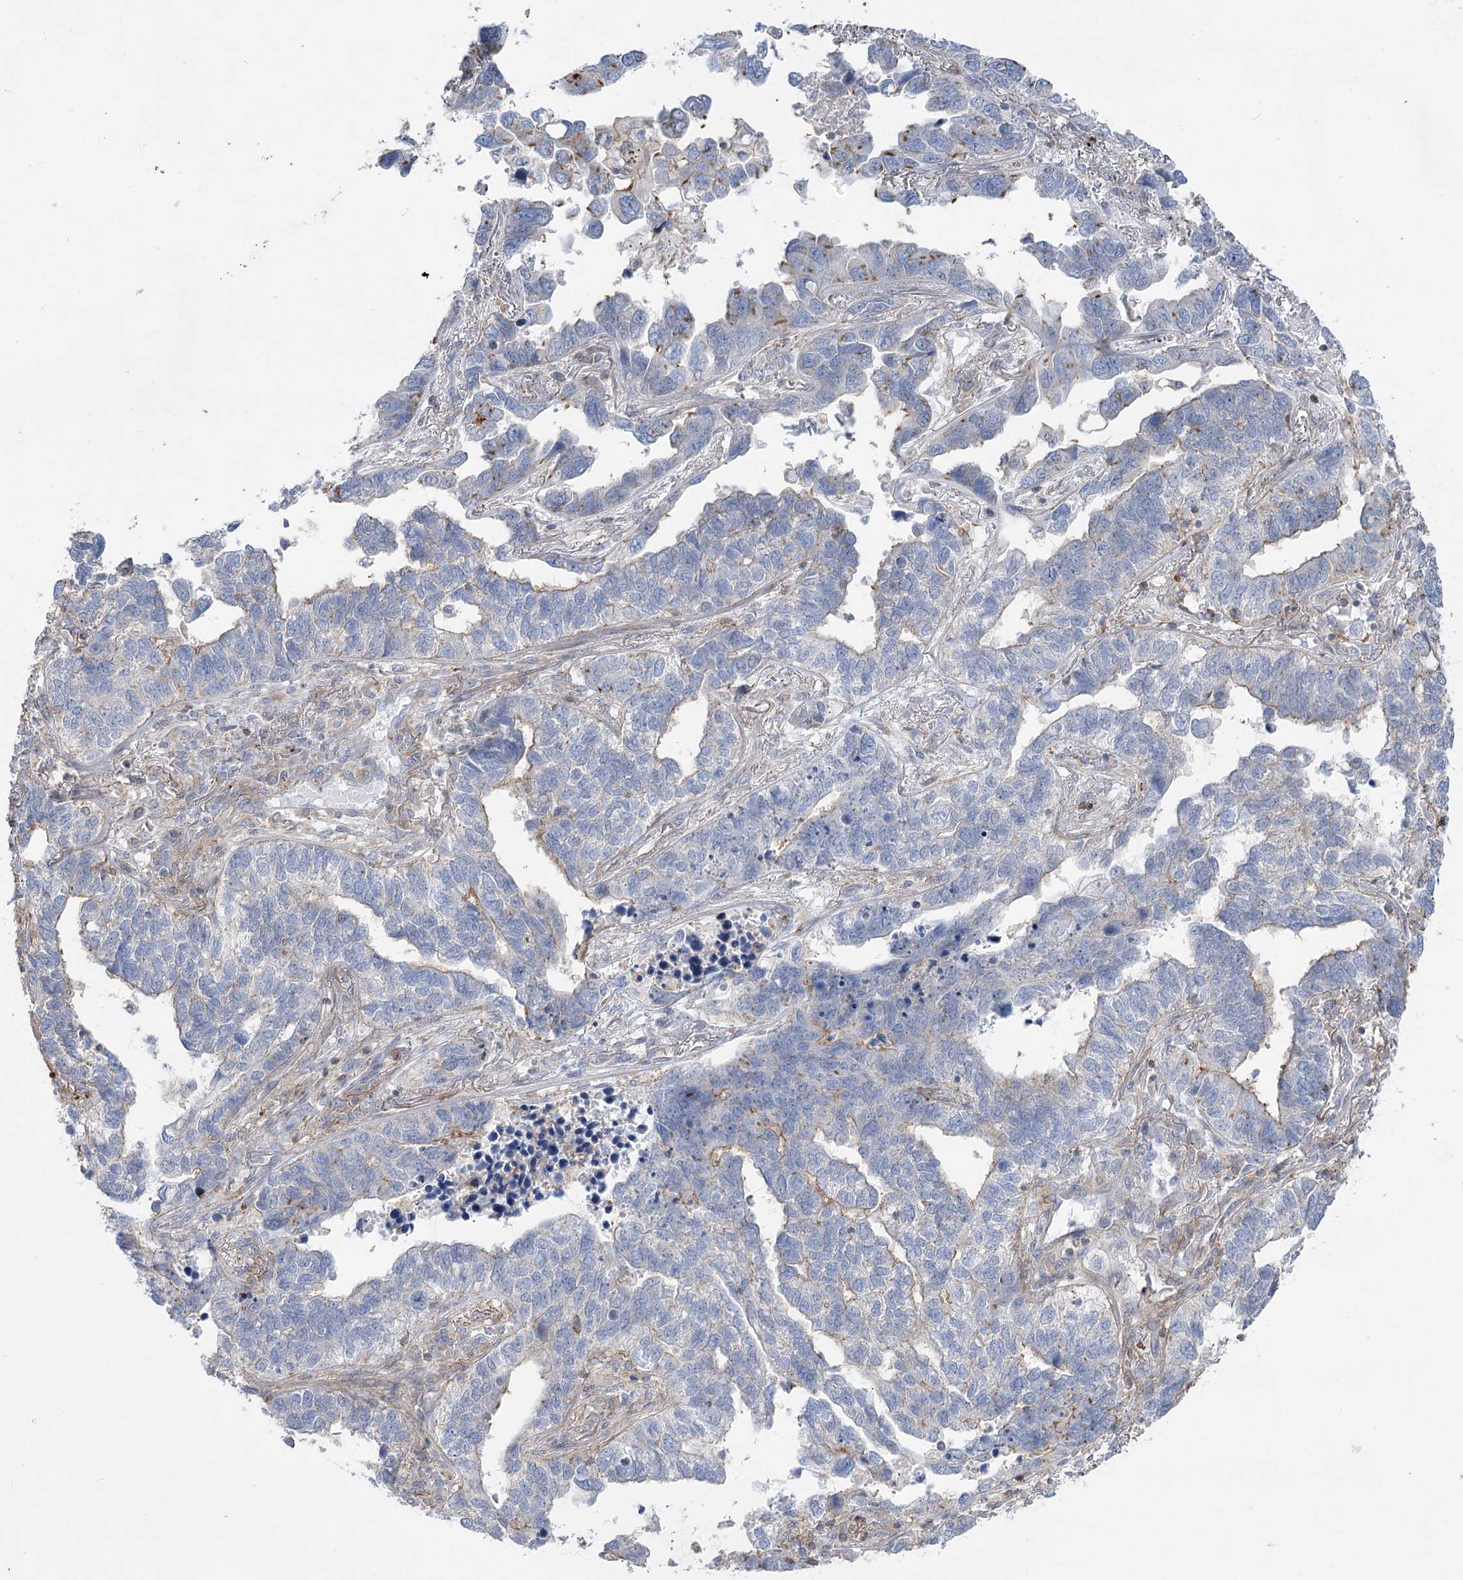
{"staining": {"intensity": "weak", "quantity": "<25%", "location": "cytoplasmic/membranous"}, "tissue": "lung cancer", "cell_type": "Tumor cells", "image_type": "cancer", "snomed": [{"axis": "morphology", "description": "Adenocarcinoma, NOS"}, {"axis": "topography", "description": "Lung"}], "caption": "Immunohistochemistry (IHC) histopathology image of human adenocarcinoma (lung) stained for a protein (brown), which displays no expression in tumor cells. Nuclei are stained in blue.", "gene": "LARP1B", "patient": {"sex": "male", "age": 67}}